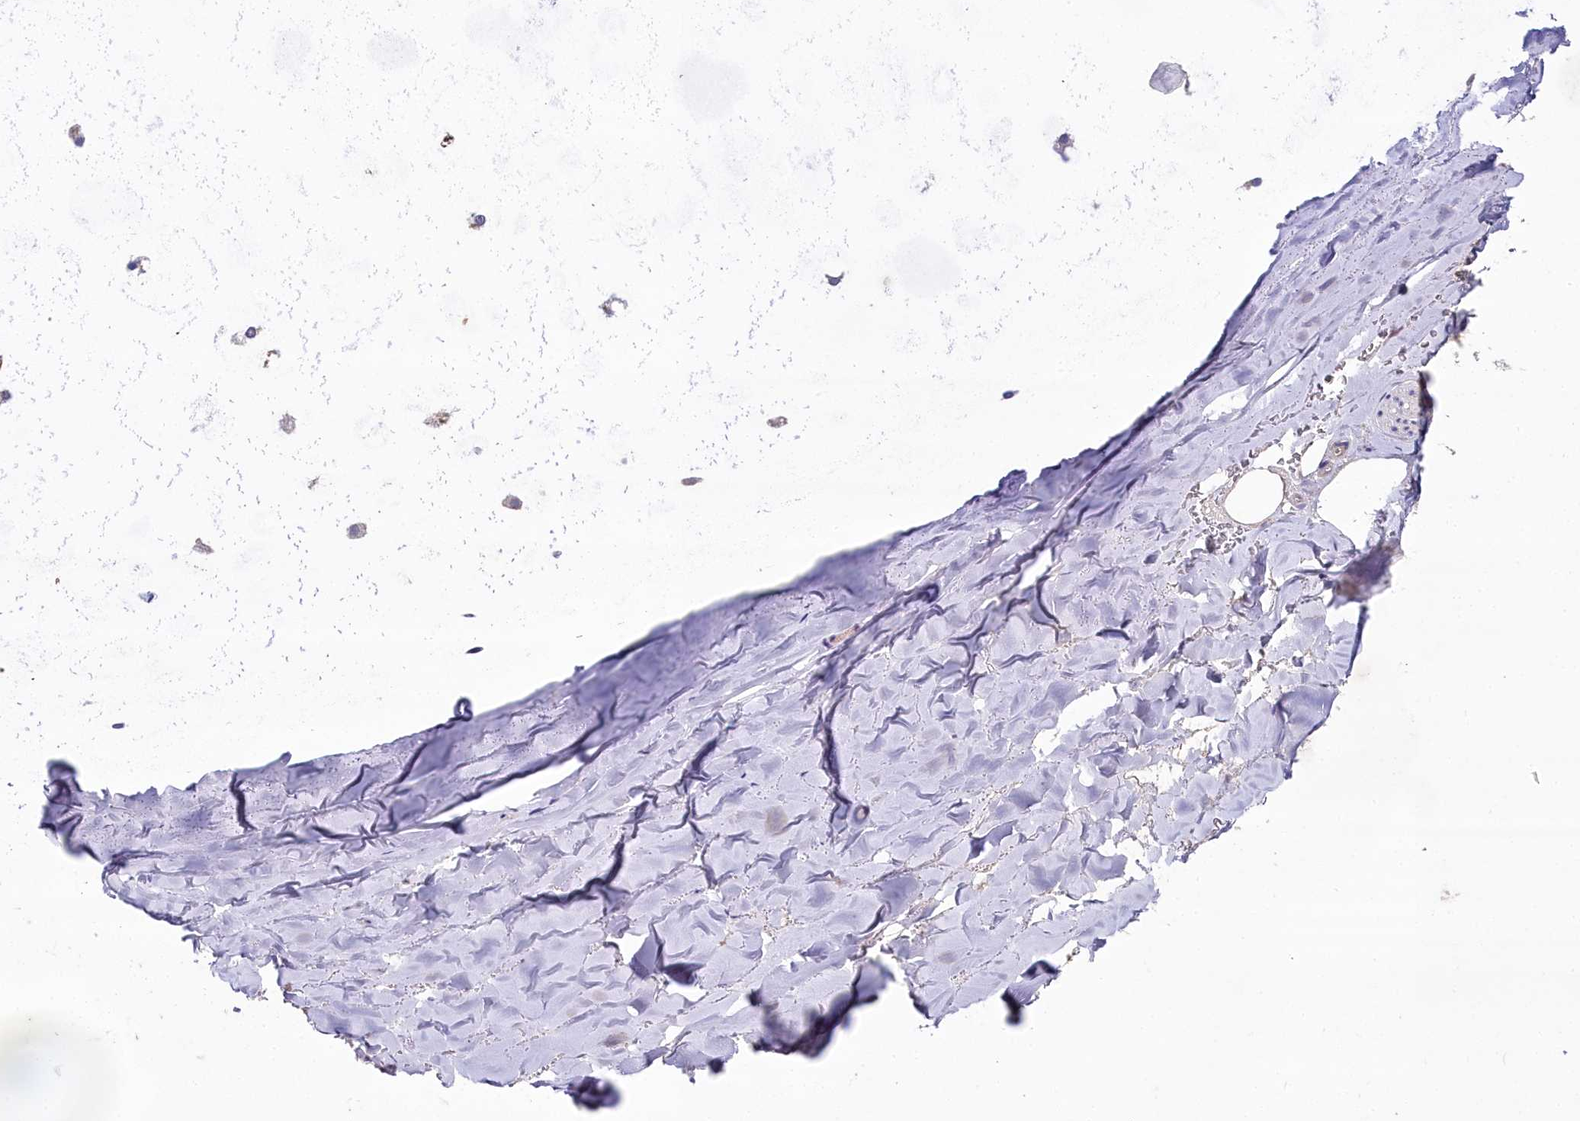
{"staining": {"intensity": "moderate", "quantity": "25%-75%", "location": "cytoplasmic/membranous"}, "tissue": "adipose tissue", "cell_type": "Adipocytes", "image_type": "normal", "snomed": [{"axis": "morphology", "description": "Normal tissue, NOS"}, {"axis": "topography", "description": "Cartilage tissue"}], "caption": "Moderate cytoplasmic/membranous expression for a protein is appreciated in about 25%-75% of adipocytes of benign adipose tissue using immunohistochemistry (IHC).", "gene": "NT5M", "patient": {"sex": "male", "age": 66}}